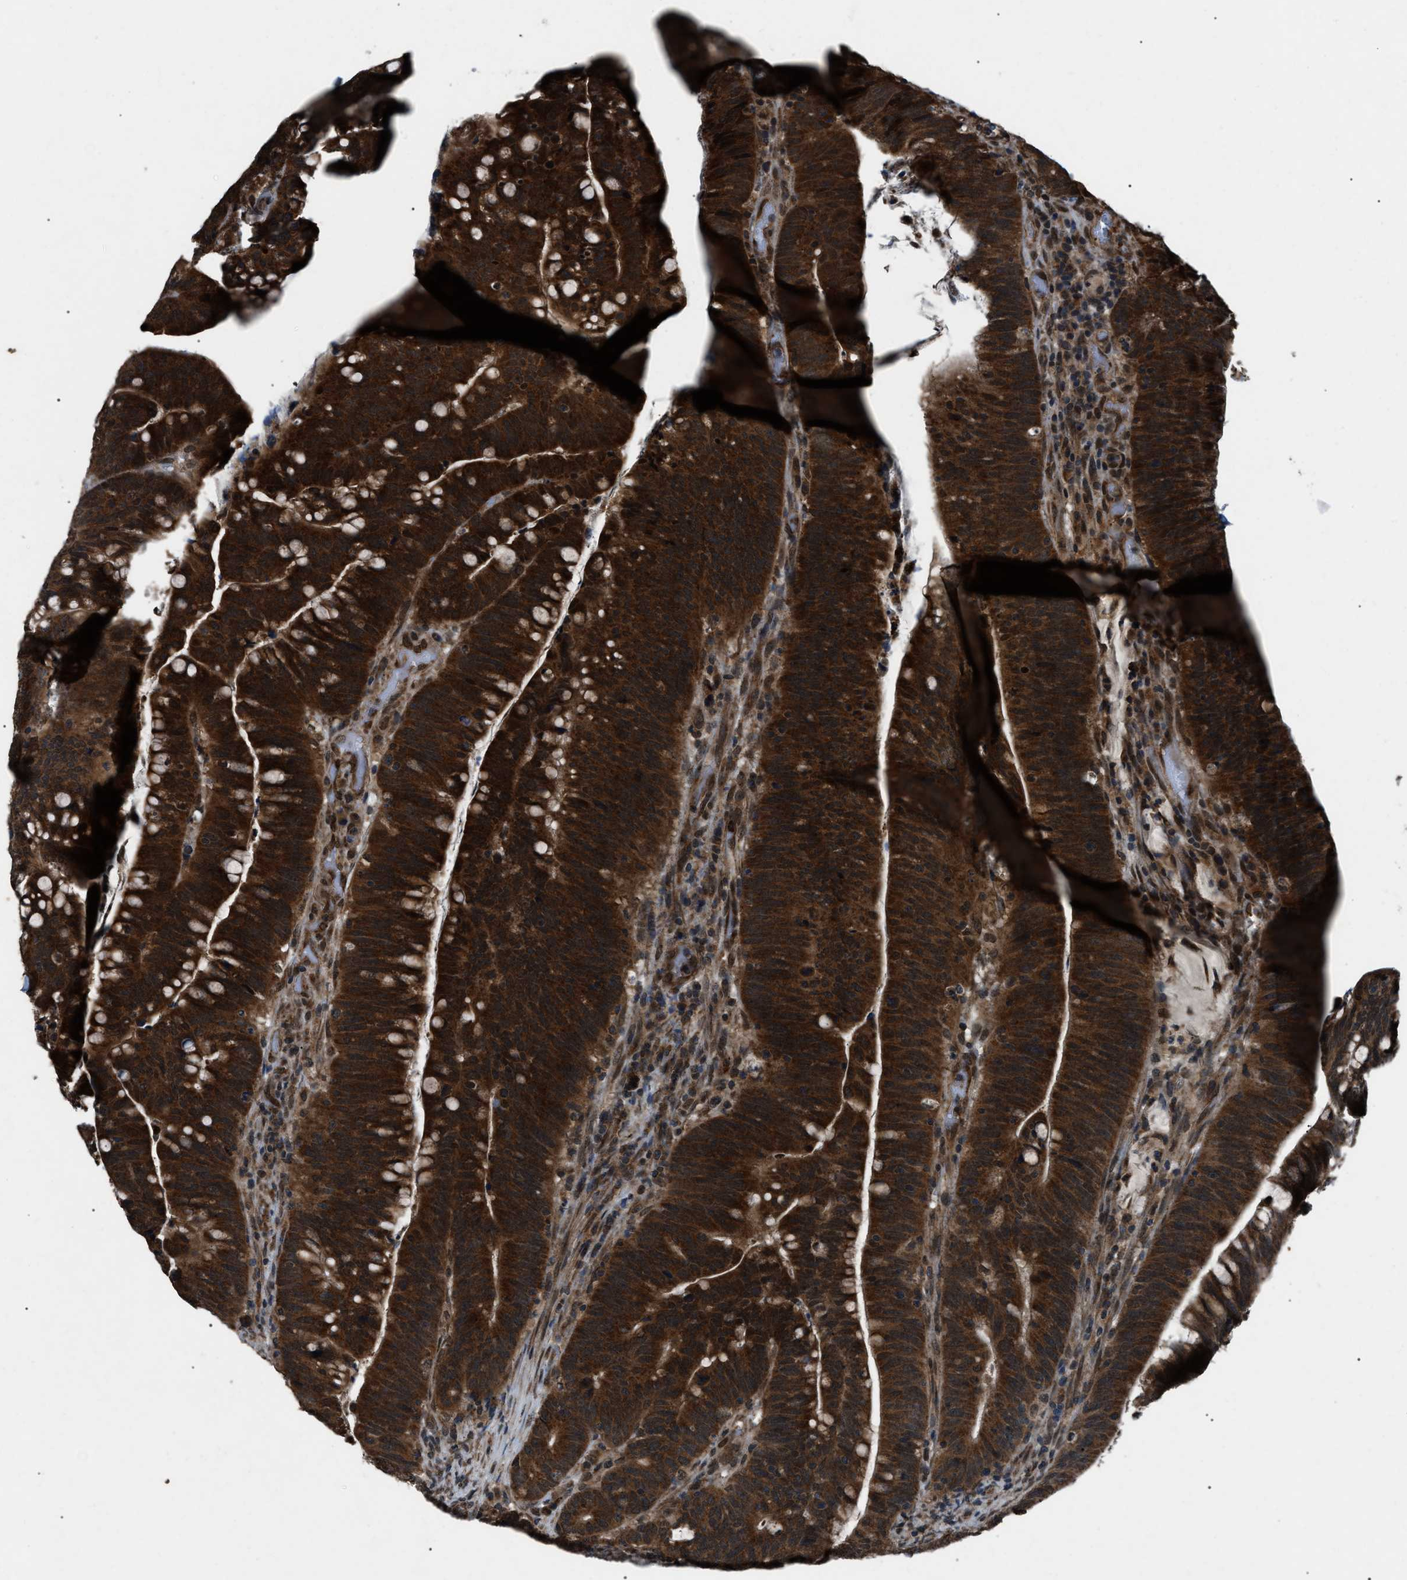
{"staining": {"intensity": "strong", "quantity": ">75%", "location": "cytoplasmic/membranous"}, "tissue": "colorectal cancer", "cell_type": "Tumor cells", "image_type": "cancer", "snomed": [{"axis": "morphology", "description": "Normal tissue, NOS"}, {"axis": "morphology", "description": "Adenocarcinoma, NOS"}, {"axis": "topography", "description": "Colon"}], "caption": "This photomicrograph displays IHC staining of colorectal adenocarcinoma, with high strong cytoplasmic/membranous positivity in approximately >75% of tumor cells.", "gene": "ZFAND2A", "patient": {"sex": "female", "age": 66}}